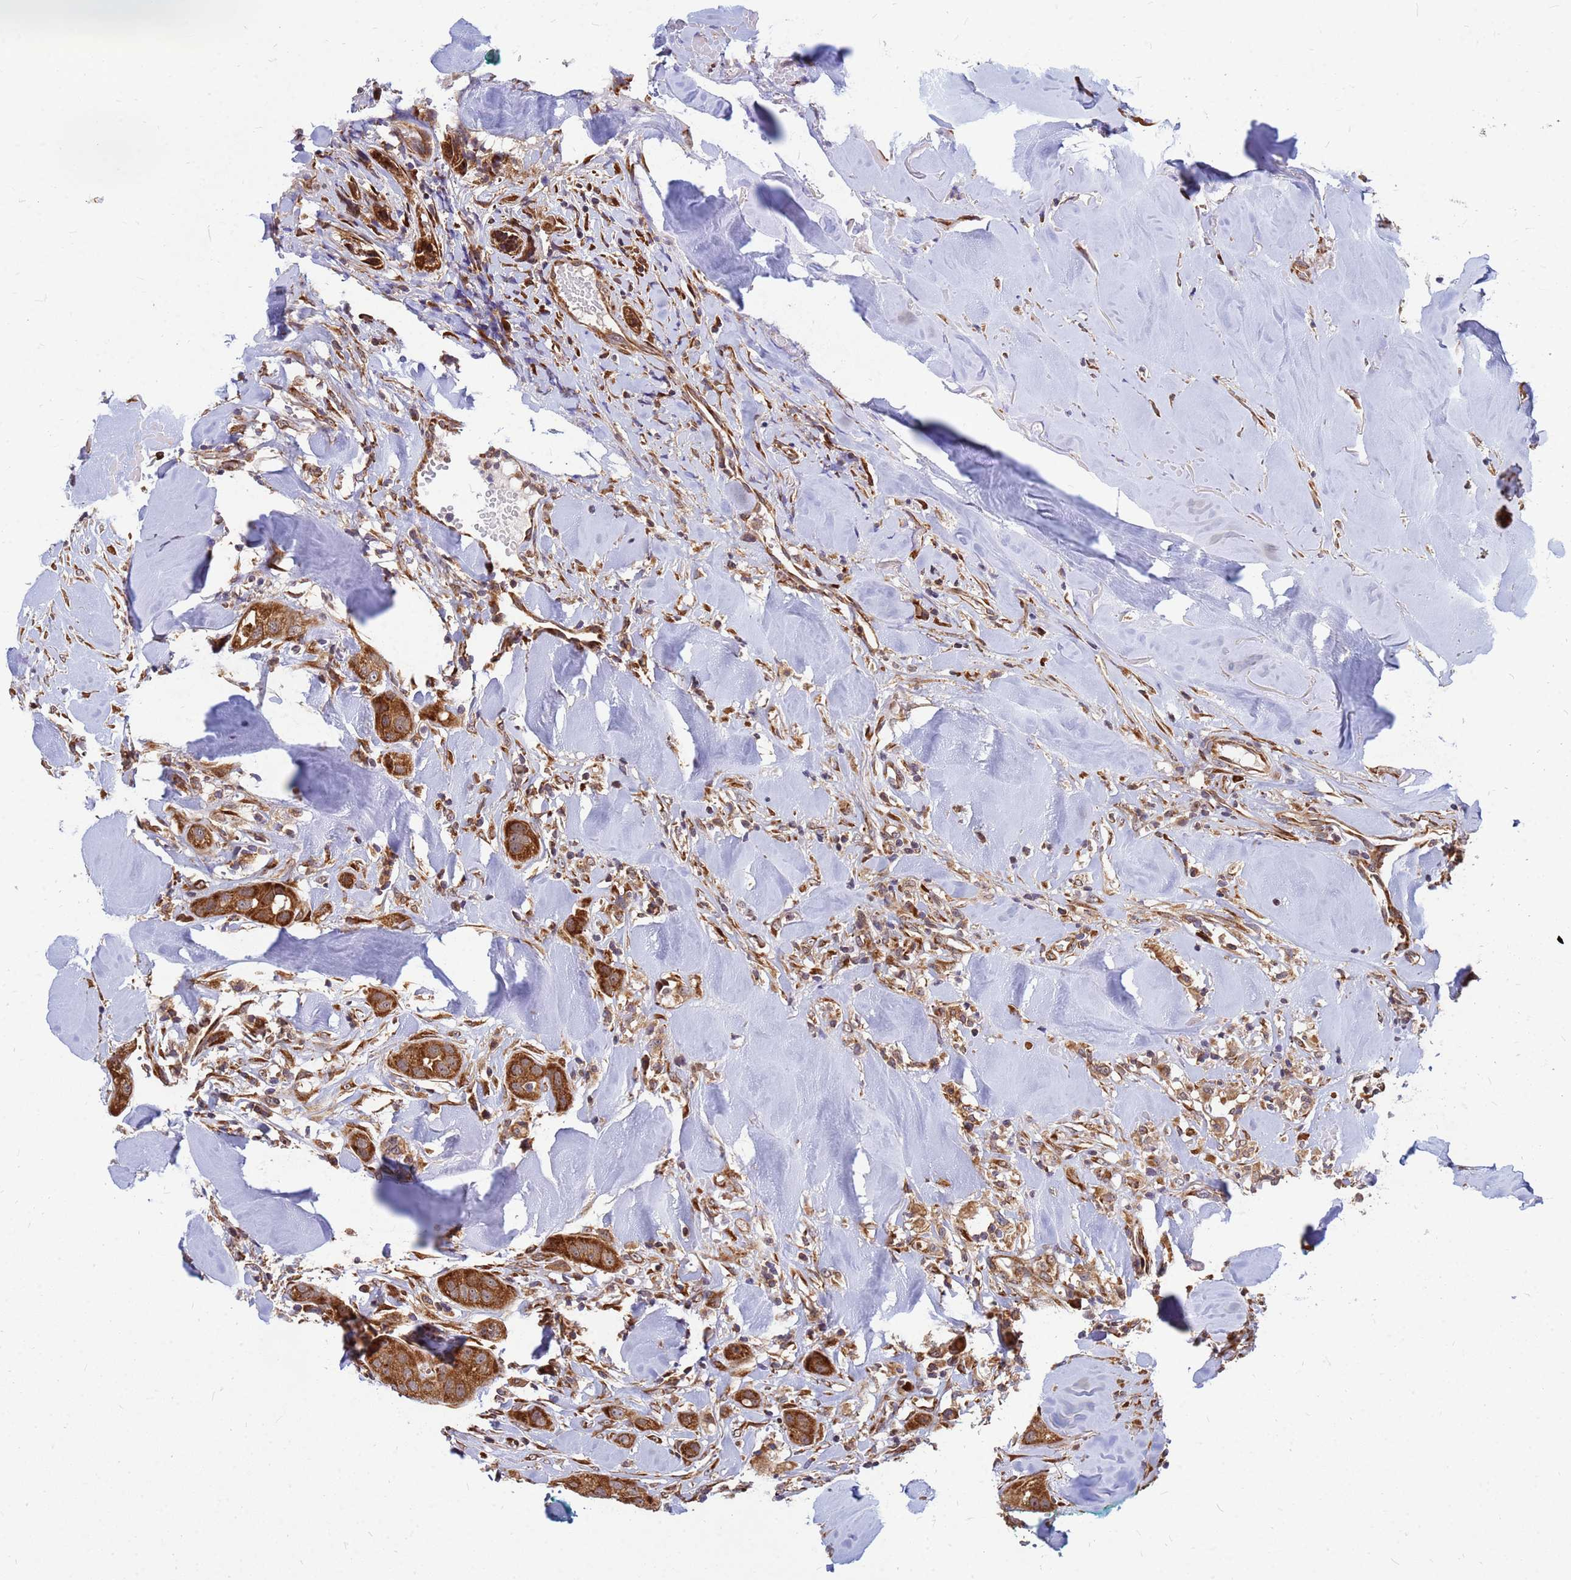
{"staining": {"intensity": "moderate", "quantity": ">75%", "location": "cytoplasmic/membranous,nuclear"}, "tissue": "head and neck cancer", "cell_type": "Tumor cells", "image_type": "cancer", "snomed": [{"axis": "morphology", "description": "Normal tissue, NOS"}, {"axis": "morphology", "description": "Squamous cell carcinoma, NOS"}, {"axis": "topography", "description": "Skeletal muscle"}, {"axis": "topography", "description": "Head-Neck"}], "caption": "This image reveals immunohistochemistry (IHC) staining of head and neck cancer (squamous cell carcinoma), with medium moderate cytoplasmic/membranous and nuclear staining in about >75% of tumor cells.", "gene": "RPL8", "patient": {"sex": "male", "age": 51}}